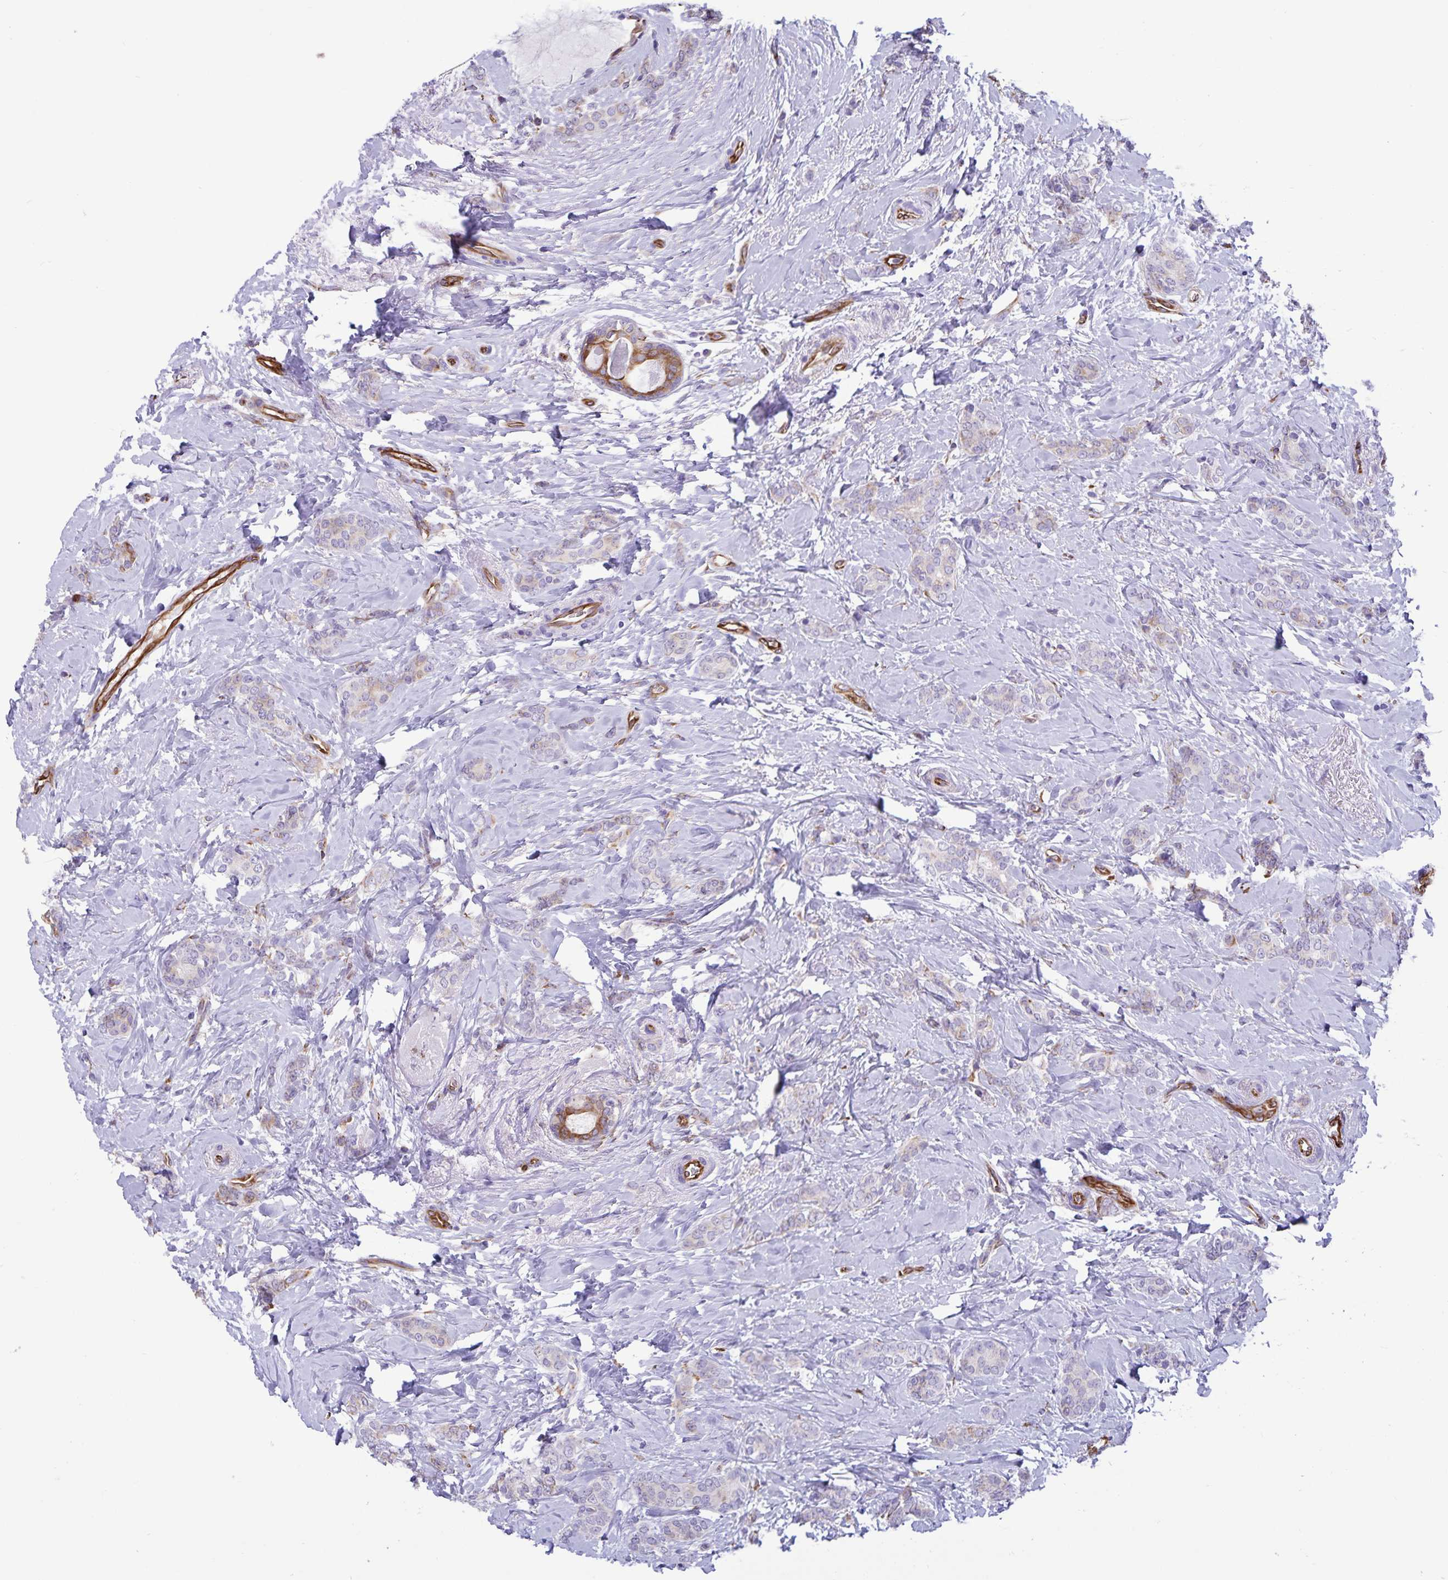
{"staining": {"intensity": "negative", "quantity": "none", "location": "none"}, "tissue": "breast cancer", "cell_type": "Tumor cells", "image_type": "cancer", "snomed": [{"axis": "morphology", "description": "Normal tissue, NOS"}, {"axis": "morphology", "description": "Duct carcinoma"}, {"axis": "topography", "description": "Breast"}], "caption": "DAB immunohistochemical staining of human breast cancer demonstrates no significant expression in tumor cells.", "gene": "RCN1", "patient": {"sex": "female", "age": 77}}